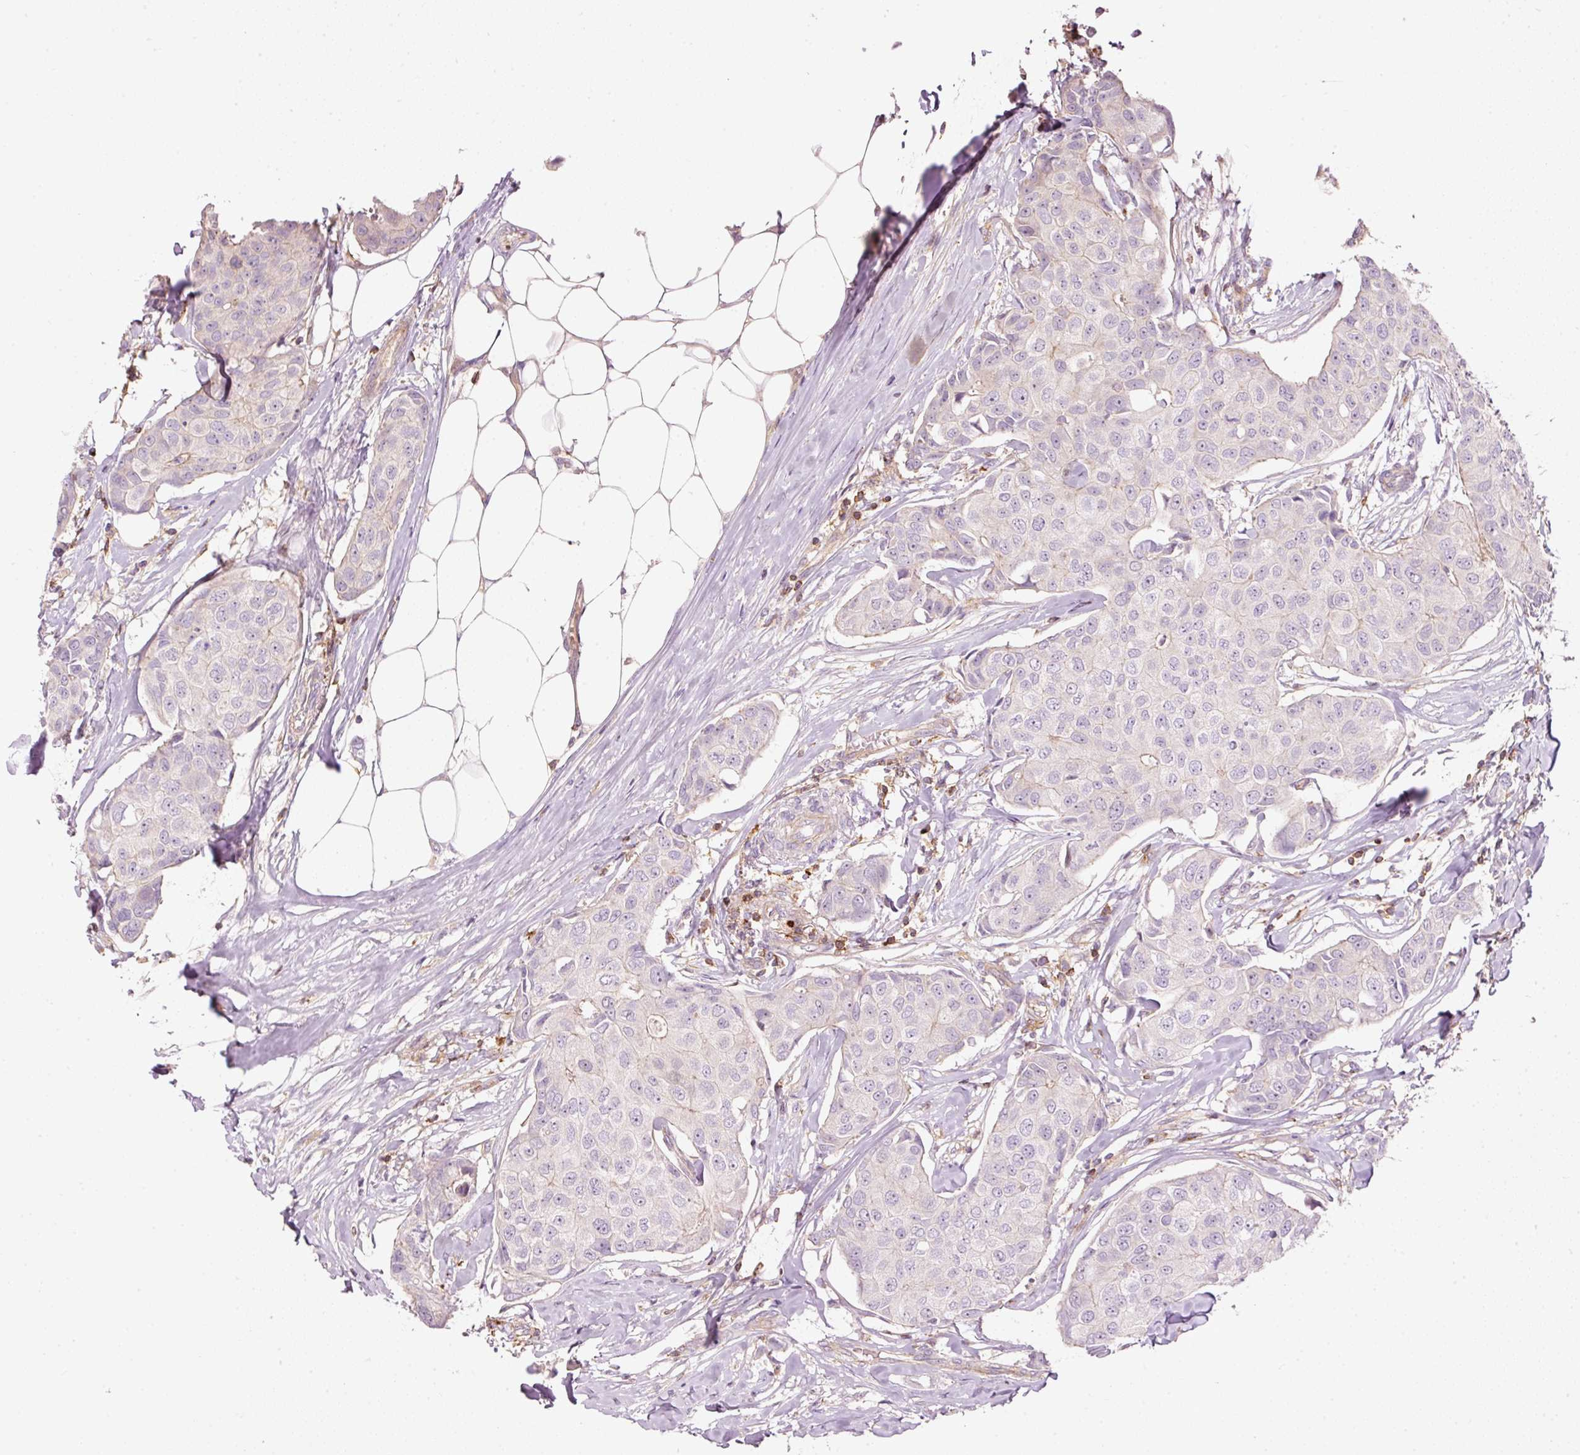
{"staining": {"intensity": "negative", "quantity": "none", "location": "none"}, "tissue": "breast cancer", "cell_type": "Tumor cells", "image_type": "cancer", "snomed": [{"axis": "morphology", "description": "Duct carcinoma"}, {"axis": "topography", "description": "Breast"}], "caption": "An immunohistochemistry image of breast cancer is shown. There is no staining in tumor cells of breast cancer.", "gene": "SIPA1", "patient": {"sex": "female", "age": 80}}